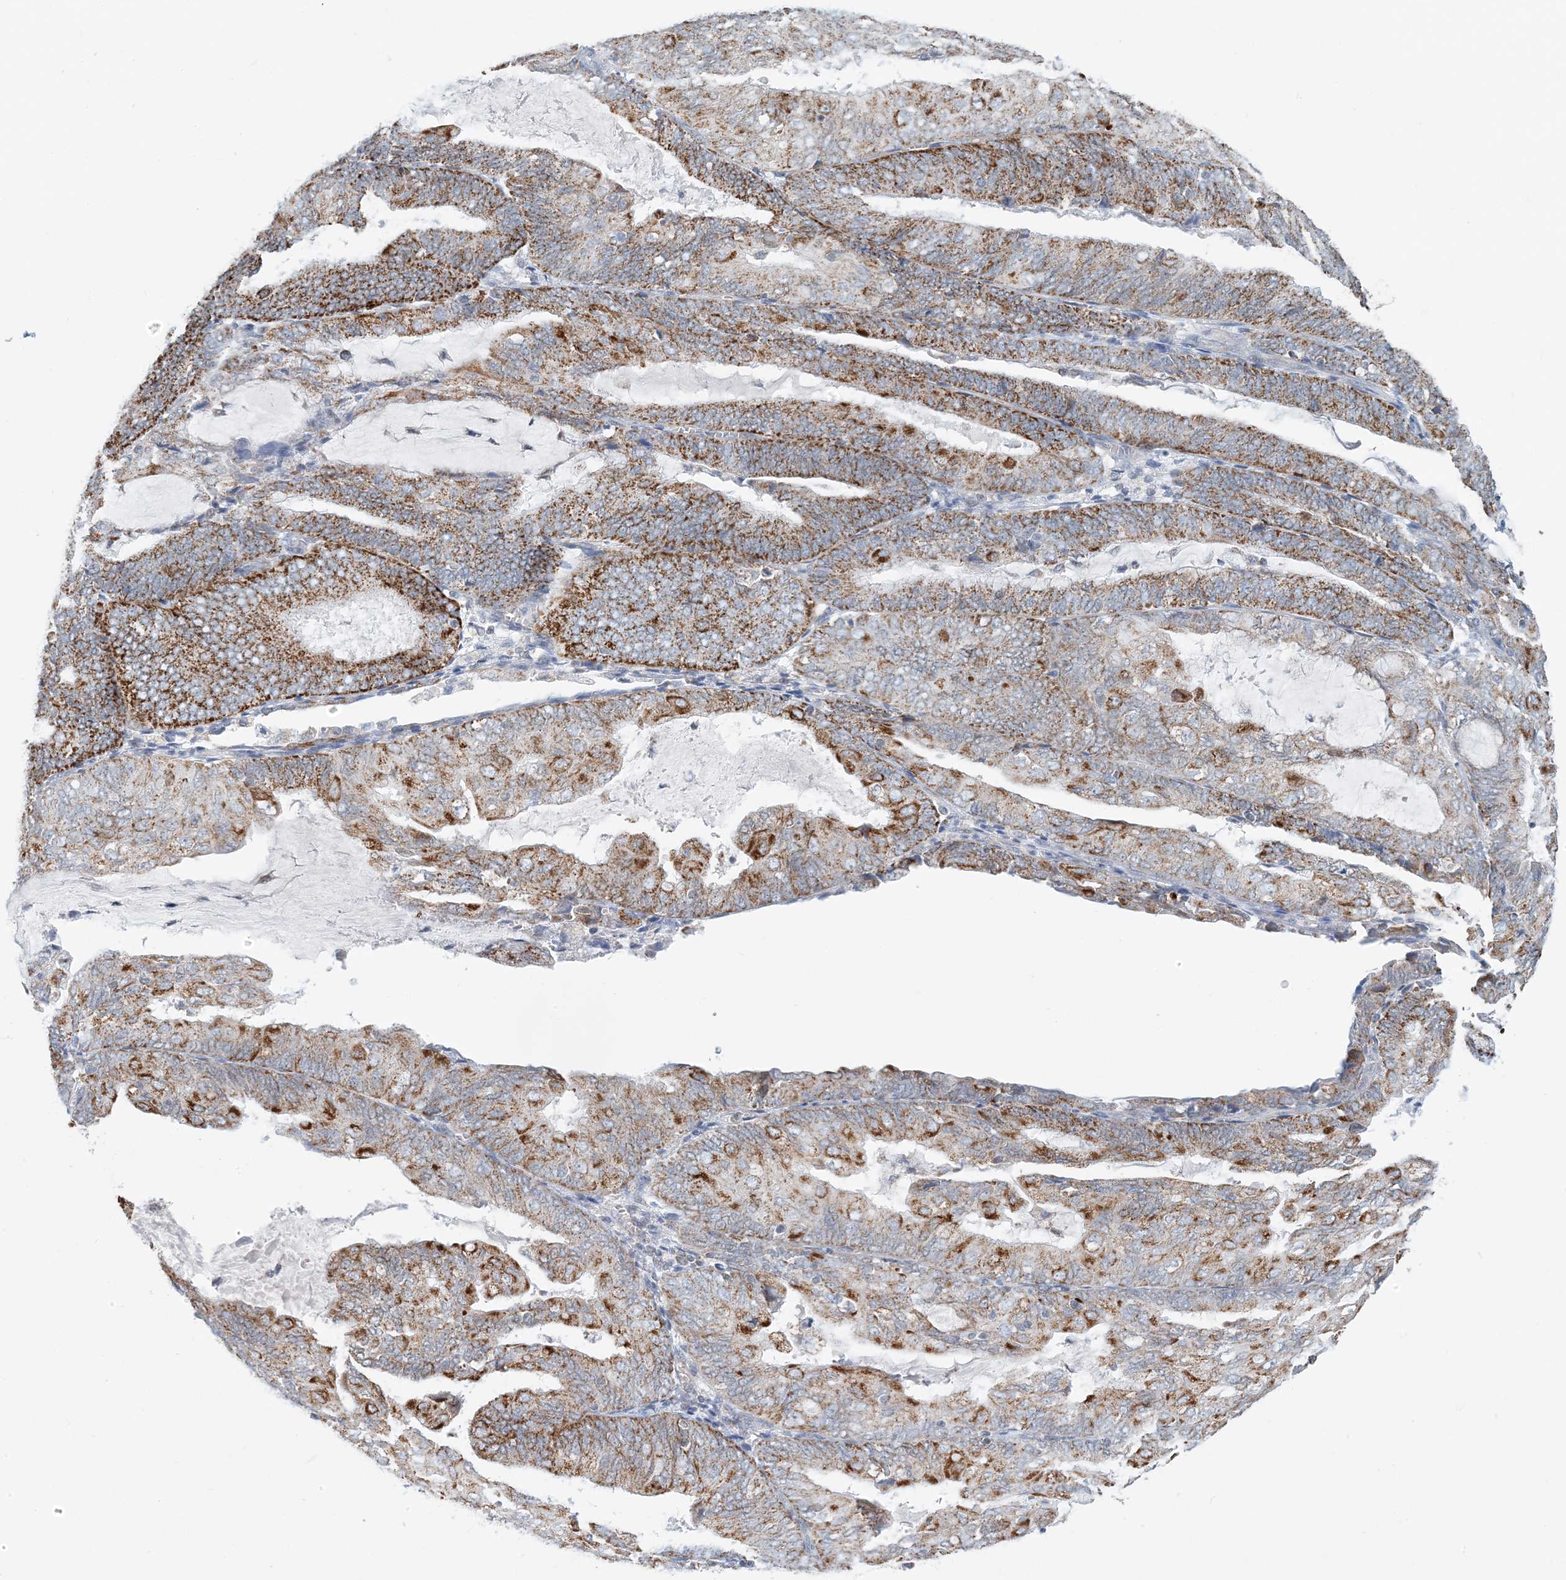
{"staining": {"intensity": "strong", "quantity": ">75%", "location": "cytoplasmic/membranous"}, "tissue": "endometrial cancer", "cell_type": "Tumor cells", "image_type": "cancer", "snomed": [{"axis": "morphology", "description": "Adenocarcinoma, NOS"}, {"axis": "topography", "description": "Endometrium"}], "caption": "A high-resolution image shows immunohistochemistry (IHC) staining of endometrial cancer (adenocarcinoma), which displays strong cytoplasmic/membranous staining in approximately >75% of tumor cells.", "gene": "BDH1", "patient": {"sex": "female", "age": 81}}